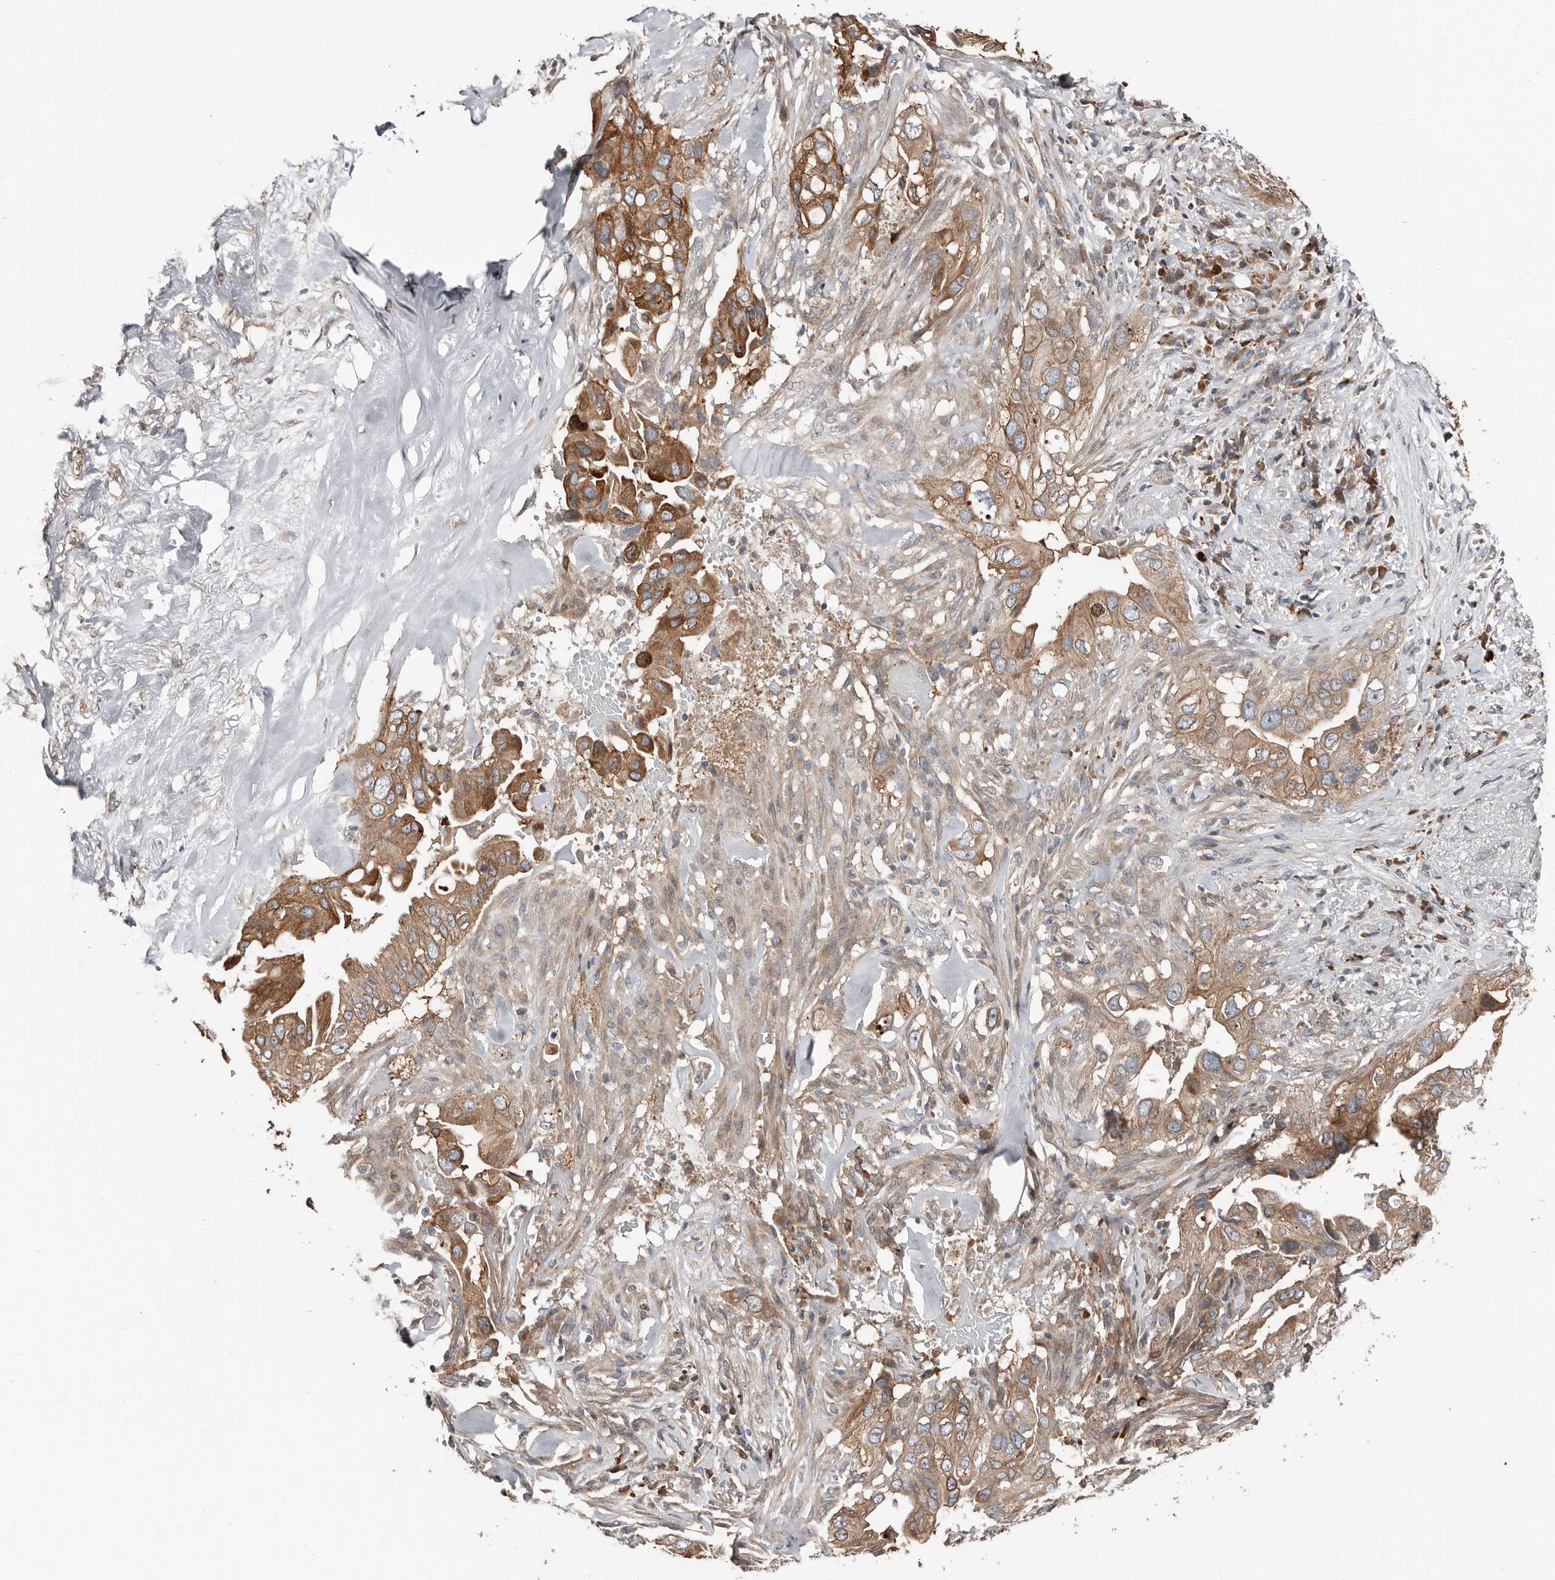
{"staining": {"intensity": "moderate", "quantity": ">75%", "location": "cytoplasmic/membranous"}, "tissue": "pancreatic cancer", "cell_type": "Tumor cells", "image_type": "cancer", "snomed": [{"axis": "morphology", "description": "Inflammation, NOS"}, {"axis": "morphology", "description": "Adenocarcinoma, NOS"}, {"axis": "topography", "description": "Pancreas"}], "caption": "Immunohistochemical staining of human adenocarcinoma (pancreatic) displays medium levels of moderate cytoplasmic/membranous protein expression in about >75% of tumor cells.", "gene": "SMYD4", "patient": {"sex": "female", "age": 56}}